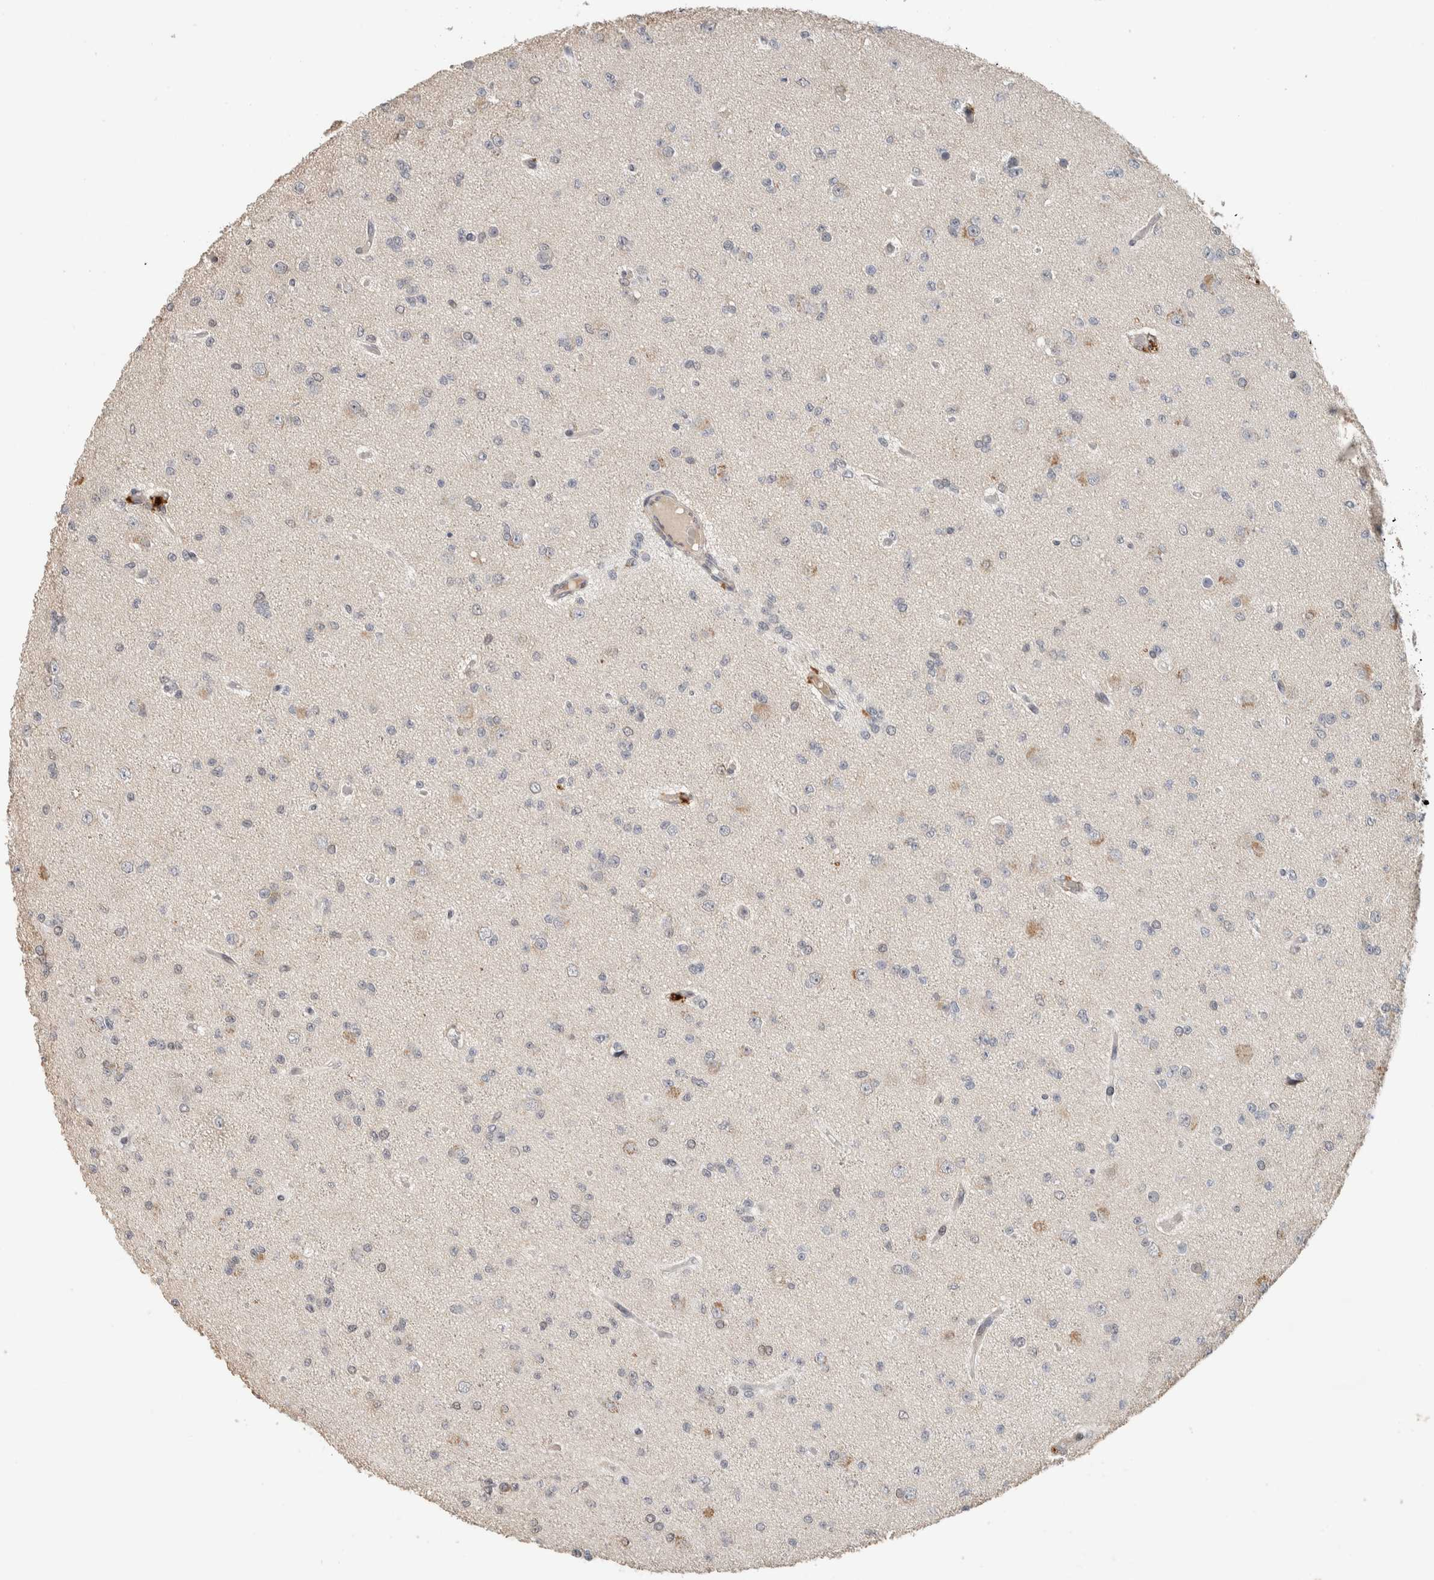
{"staining": {"intensity": "negative", "quantity": "none", "location": "none"}, "tissue": "glioma", "cell_type": "Tumor cells", "image_type": "cancer", "snomed": [{"axis": "morphology", "description": "Glioma, malignant, Low grade"}, {"axis": "topography", "description": "Brain"}], "caption": "There is no significant expression in tumor cells of malignant glioma (low-grade).", "gene": "CYSRT1", "patient": {"sex": "female", "age": 22}}